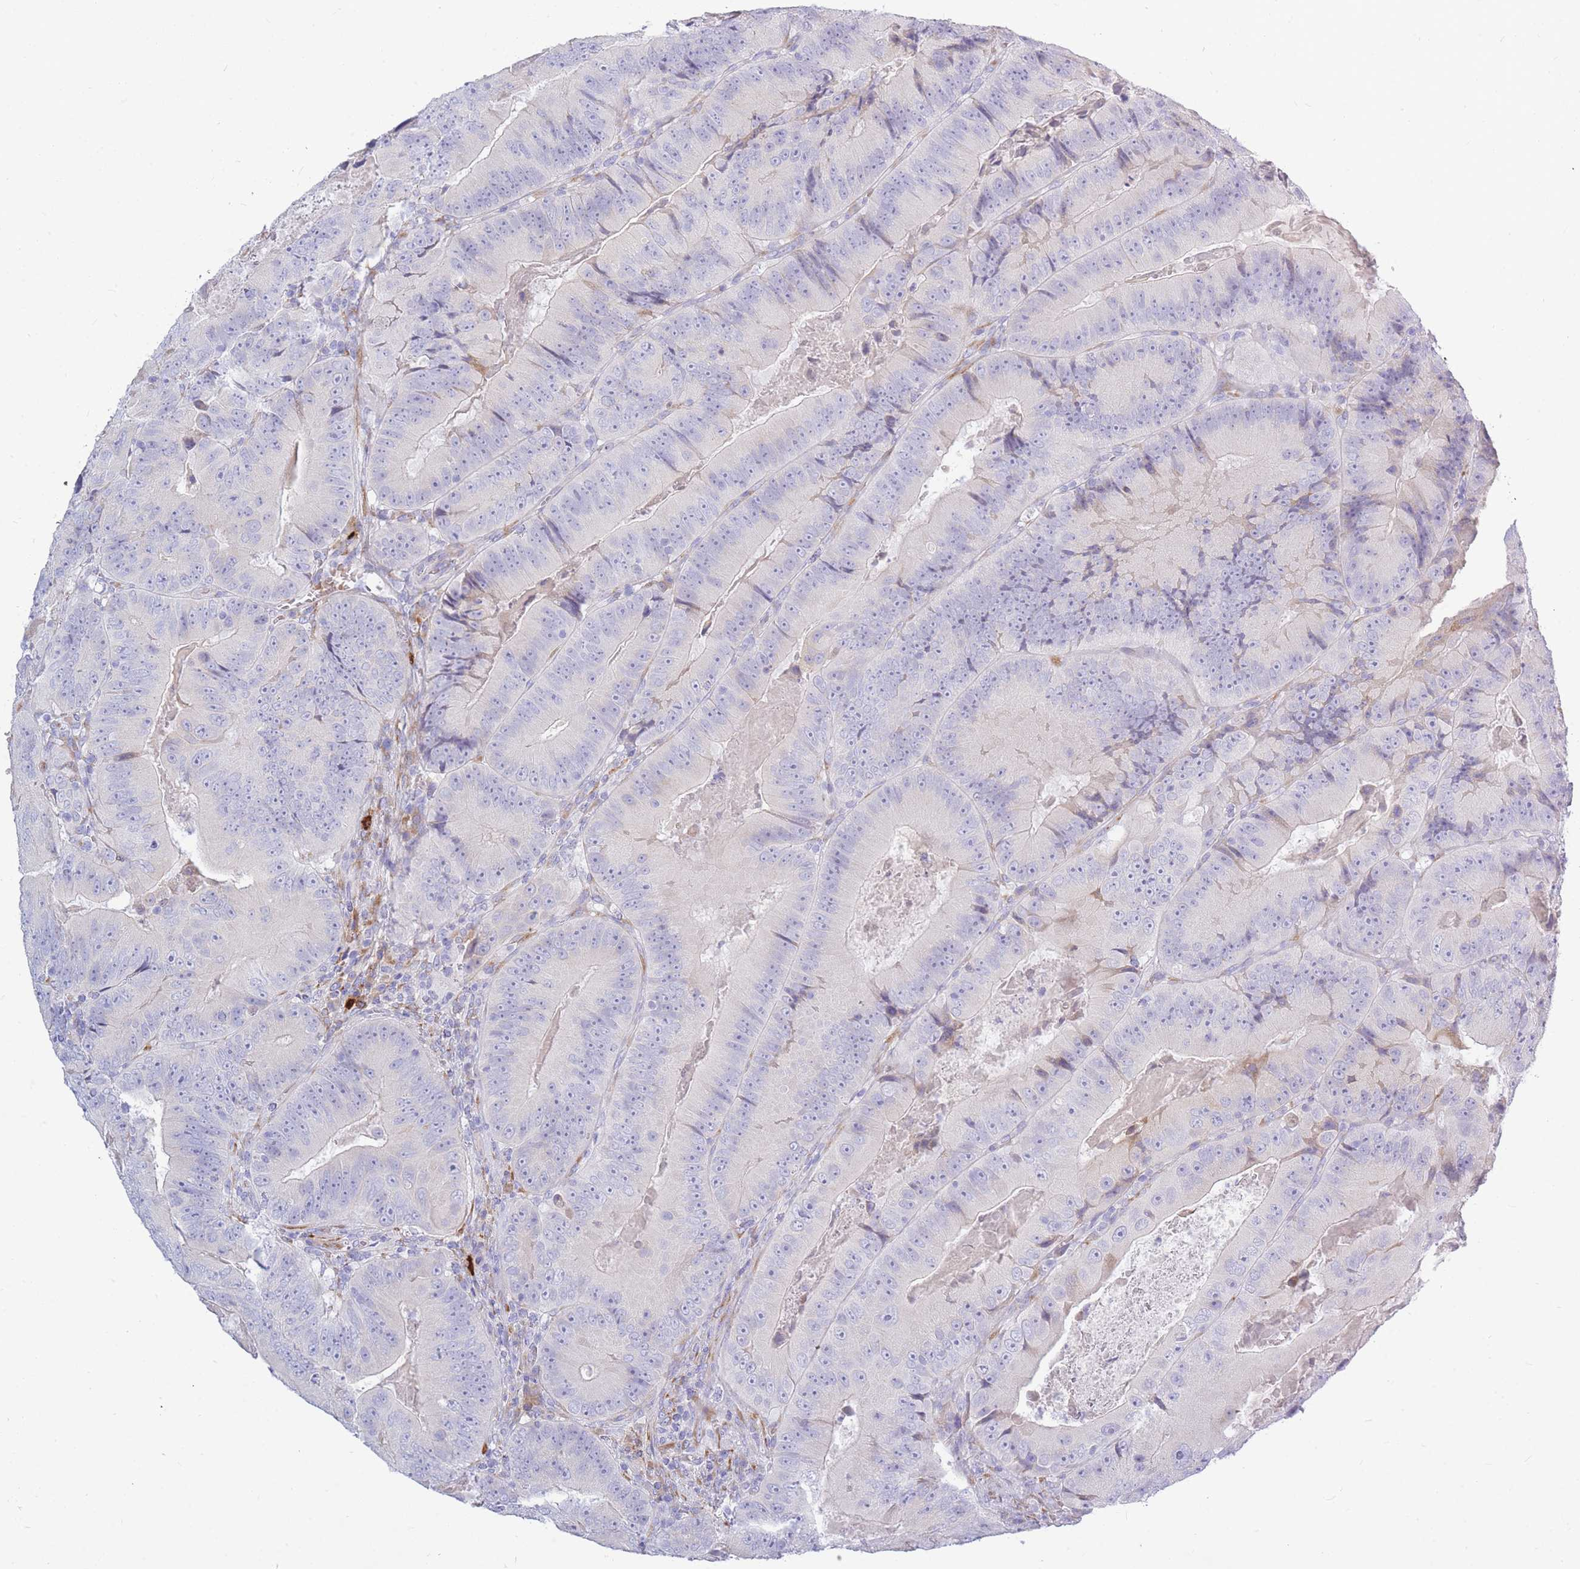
{"staining": {"intensity": "weak", "quantity": "<25%", "location": "cytoplasmic/membranous"}, "tissue": "colorectal cancer", "cell_type": "Tumor cells", "image_type": "cancer", "snomed": [{"axis": "morphology", "description": "Adenocarcinoma, NOS"}, {"axis": "topography", "description": "Colon"}], "caption": "IHC image of human colorectal cancer (adenocarcinoma) stained for a protein (brown), which reveals no positivity in tumor cells.", "gene": "TPSD1", "patient": {"sex": "female", "age": 86}}